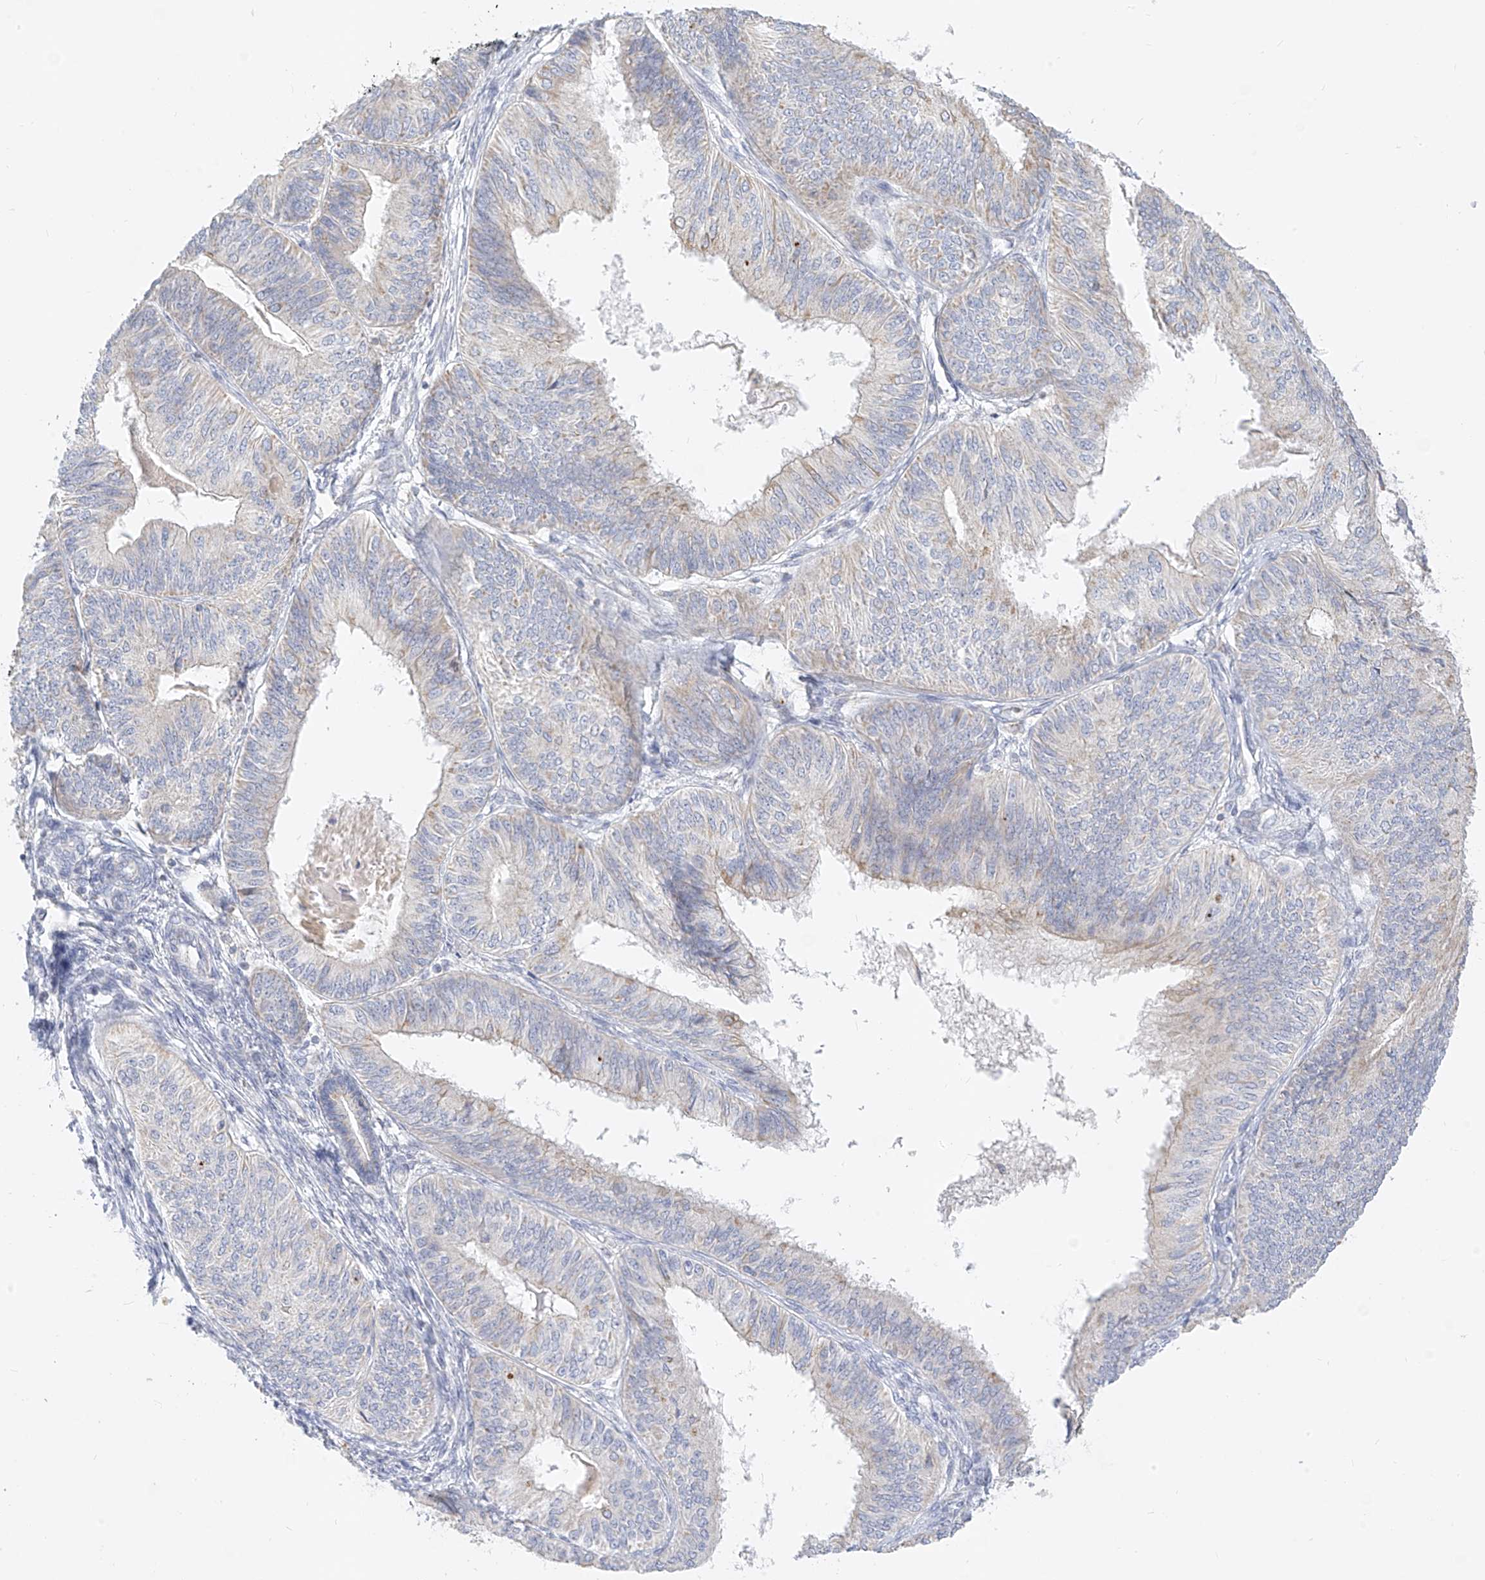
{"staining": {"intensity": "weak", "quantity": "<25%", "location": "cytoplasmic/membranous"}, "tissue": "endometrial cancer", "cell_type": "Tumor cells", "image_type": "cancer", "snomed": [{"axis": "morphology", "description": "Adenocarcinoma, NOS"}, {"axis": "topography", "description": "Endometrium"}], "caption": "Immunohistochemistry (IHC) photomicrograph of neoplastic tissue: adenocarcinoma (endometrial) stained with DAB exhibits no significant protein staining in tumor cells.", "gene": "ZNF404", "patient": {"sex": "female", "age": 58}}